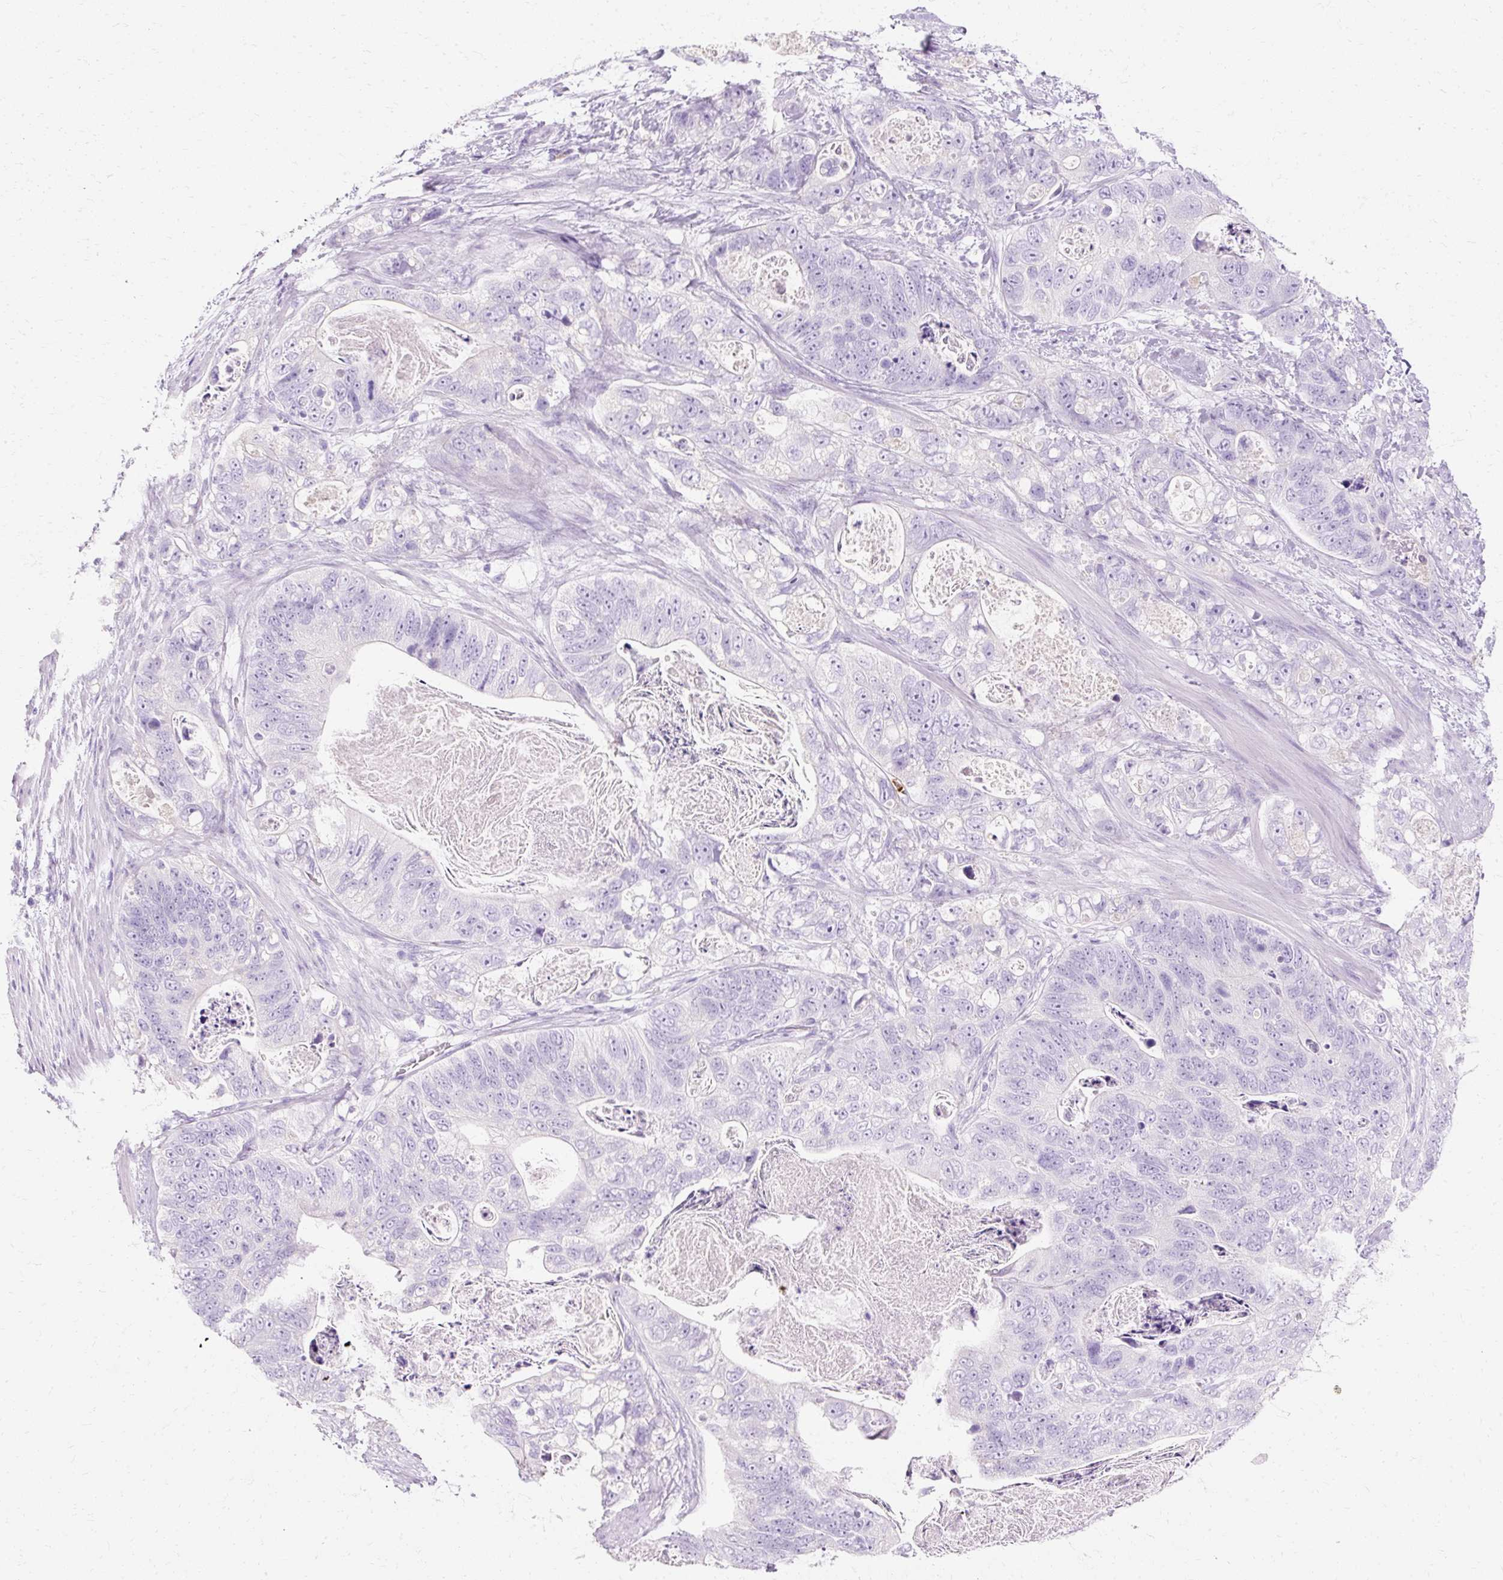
{"staining": {"intensity": "negative", "quantity": "none", "location": "none"}, "tissue": "stomach cancer", "cell_type": "Tumor cells", "image_type": "cancer", "snomed": [{"axis": "morphology", "description": "Normal tissue, NOS"}, {"axis": "morphology", "description": "Adenocarcinoma, NOS"}, {"axis": "topography", "description": "Stomach"}], "caption": "This is a histopathology image of immunohistochemistry staining of stomach adenocarcinoma, which shows no expression in tumor cells.", "gene": "DEFA1", "patient": {"sex": "female", "age": 89}}